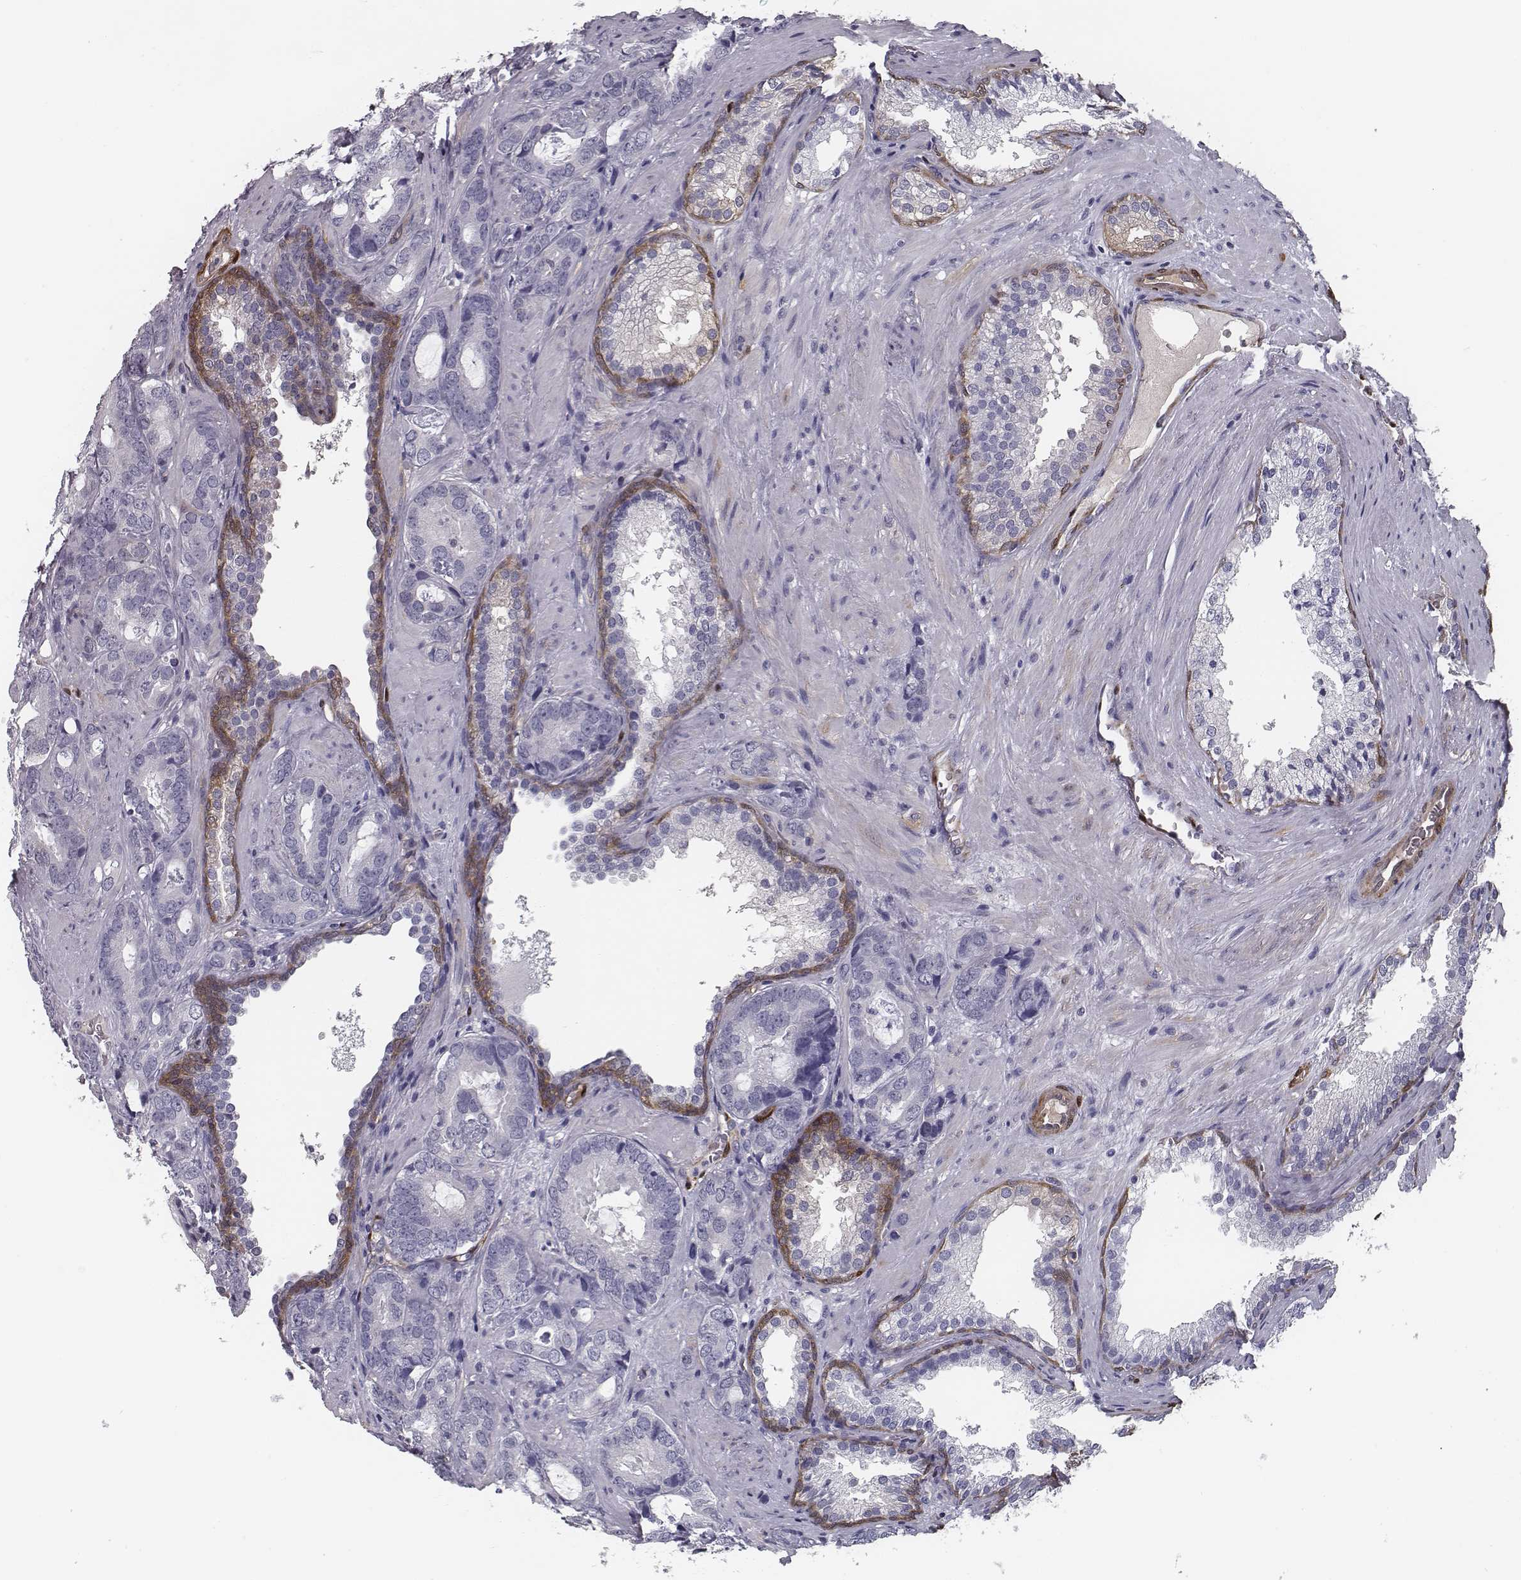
{"staining": {"intensity": "negative", "quantity": "none", "location": "none"}, "tissue": "prostate cancer", "cell_type": "Tumor cells", "image_type": "cancer", "snomed": [{"axis": "morphology", "description": "Adenocarcinoma, Low grade"}, {"axis": "topography", "description": "Prostate"}], "caption": "There is no significant positivity in tumor cells of prostate cancer. (Brightfield microscopy of DAB (3,3'-diaminobenzidine) immunohistochemistry (IHC) at high magnification).", "gene": "ISYNA1", "patient": {"sex": "male", "age": 60}}